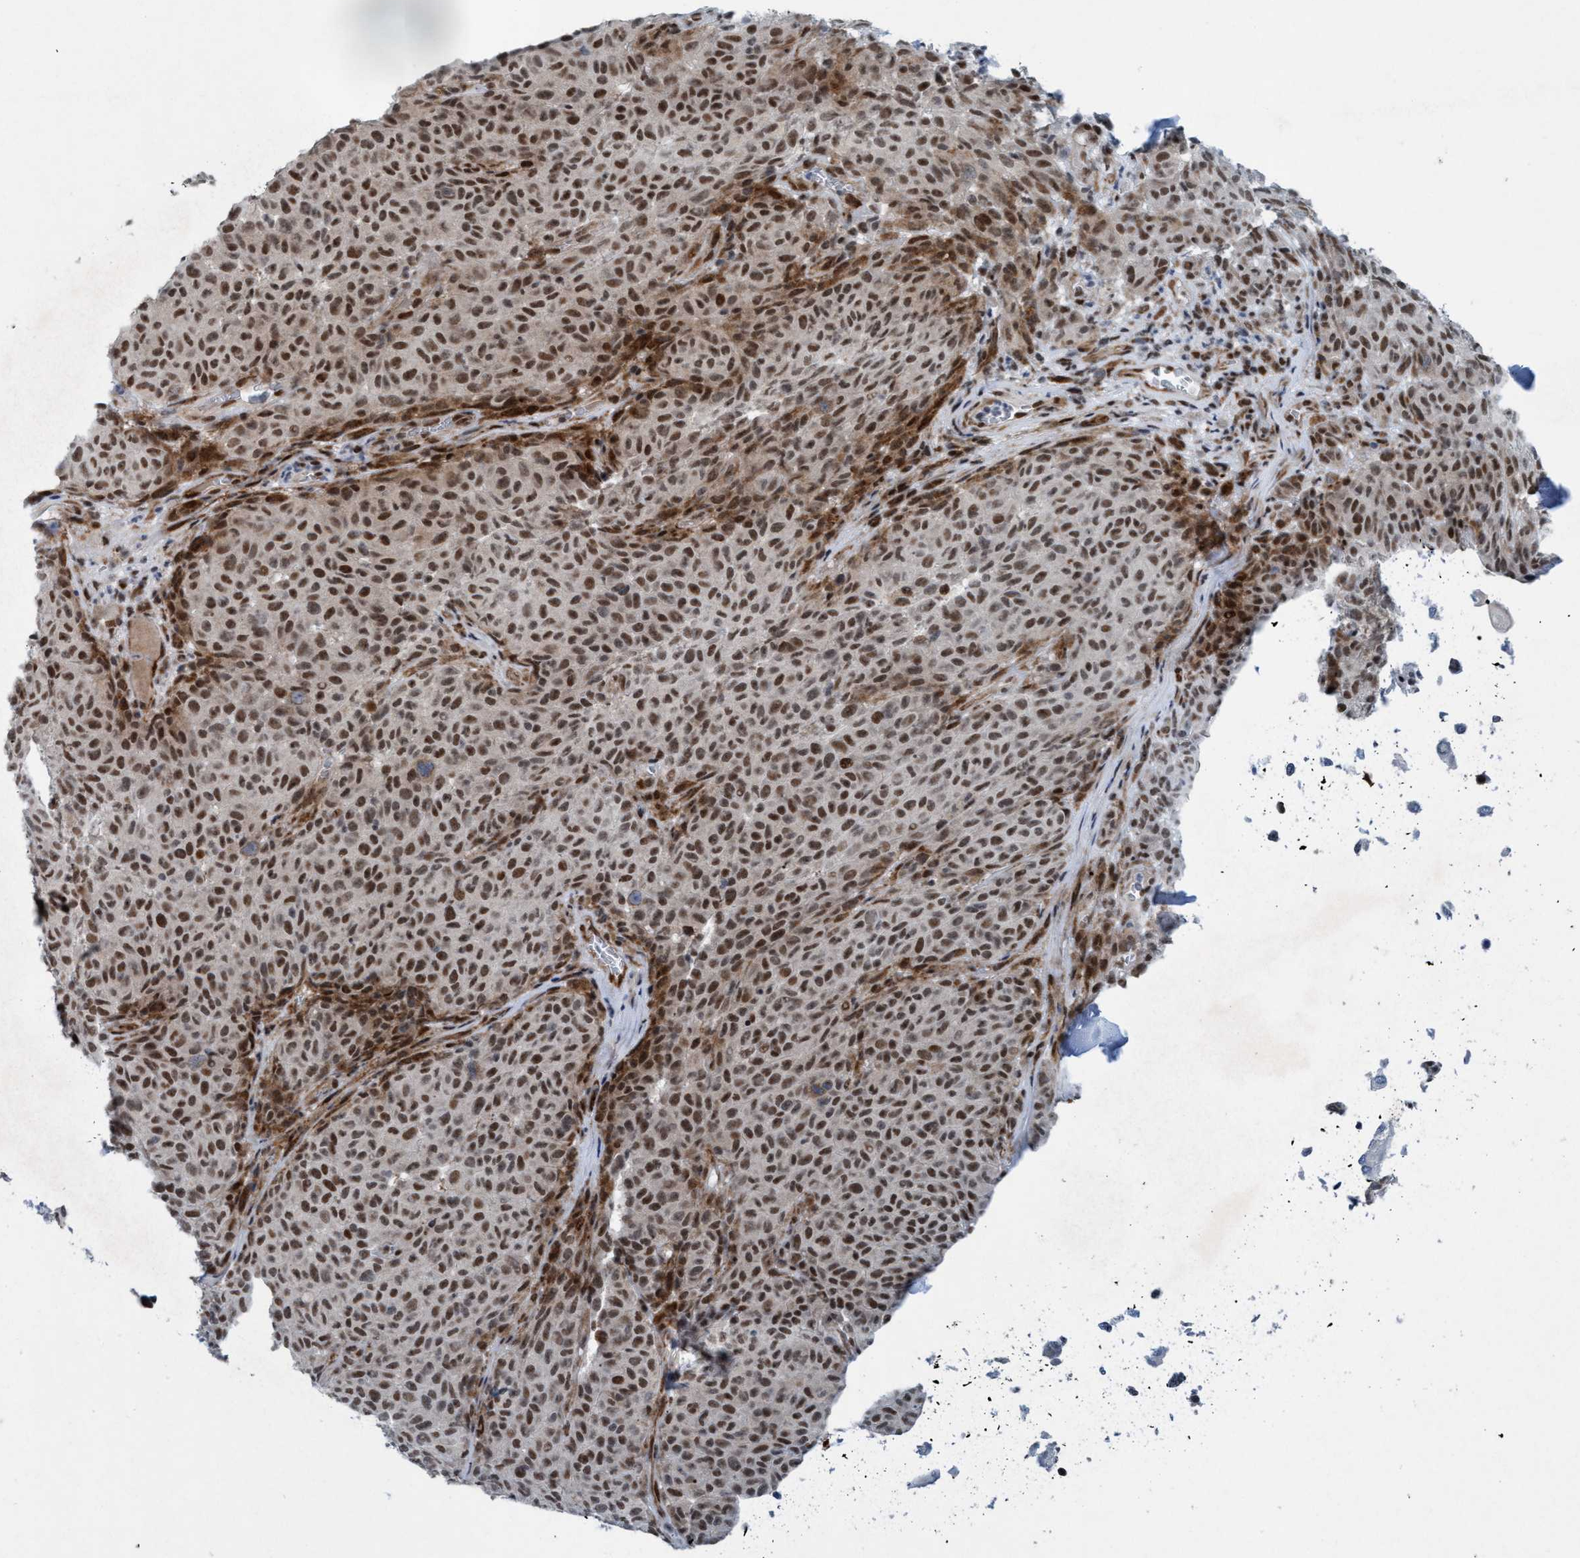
{"staining": {"intensity": "moderate", "quantity": ">75%", "location": "nuclear"}, "tissue": "skin cancer", "cell_type": "Tumor cells", "image_type": "cancer", "snomed": [{"axis": "morphology", "description": "Basal cell carcinoma"}, {"axis": "topography", "description": "Skin"}], "caption": "A photomicrograph showing moderate nuclear expression in about >75% of tumor cells in skin cancer (basal cell carcinoma), as visualized by brown immunohistochemical staining.", "gene": "CWC27", "patient": {"sex": "female", "age": 64}}